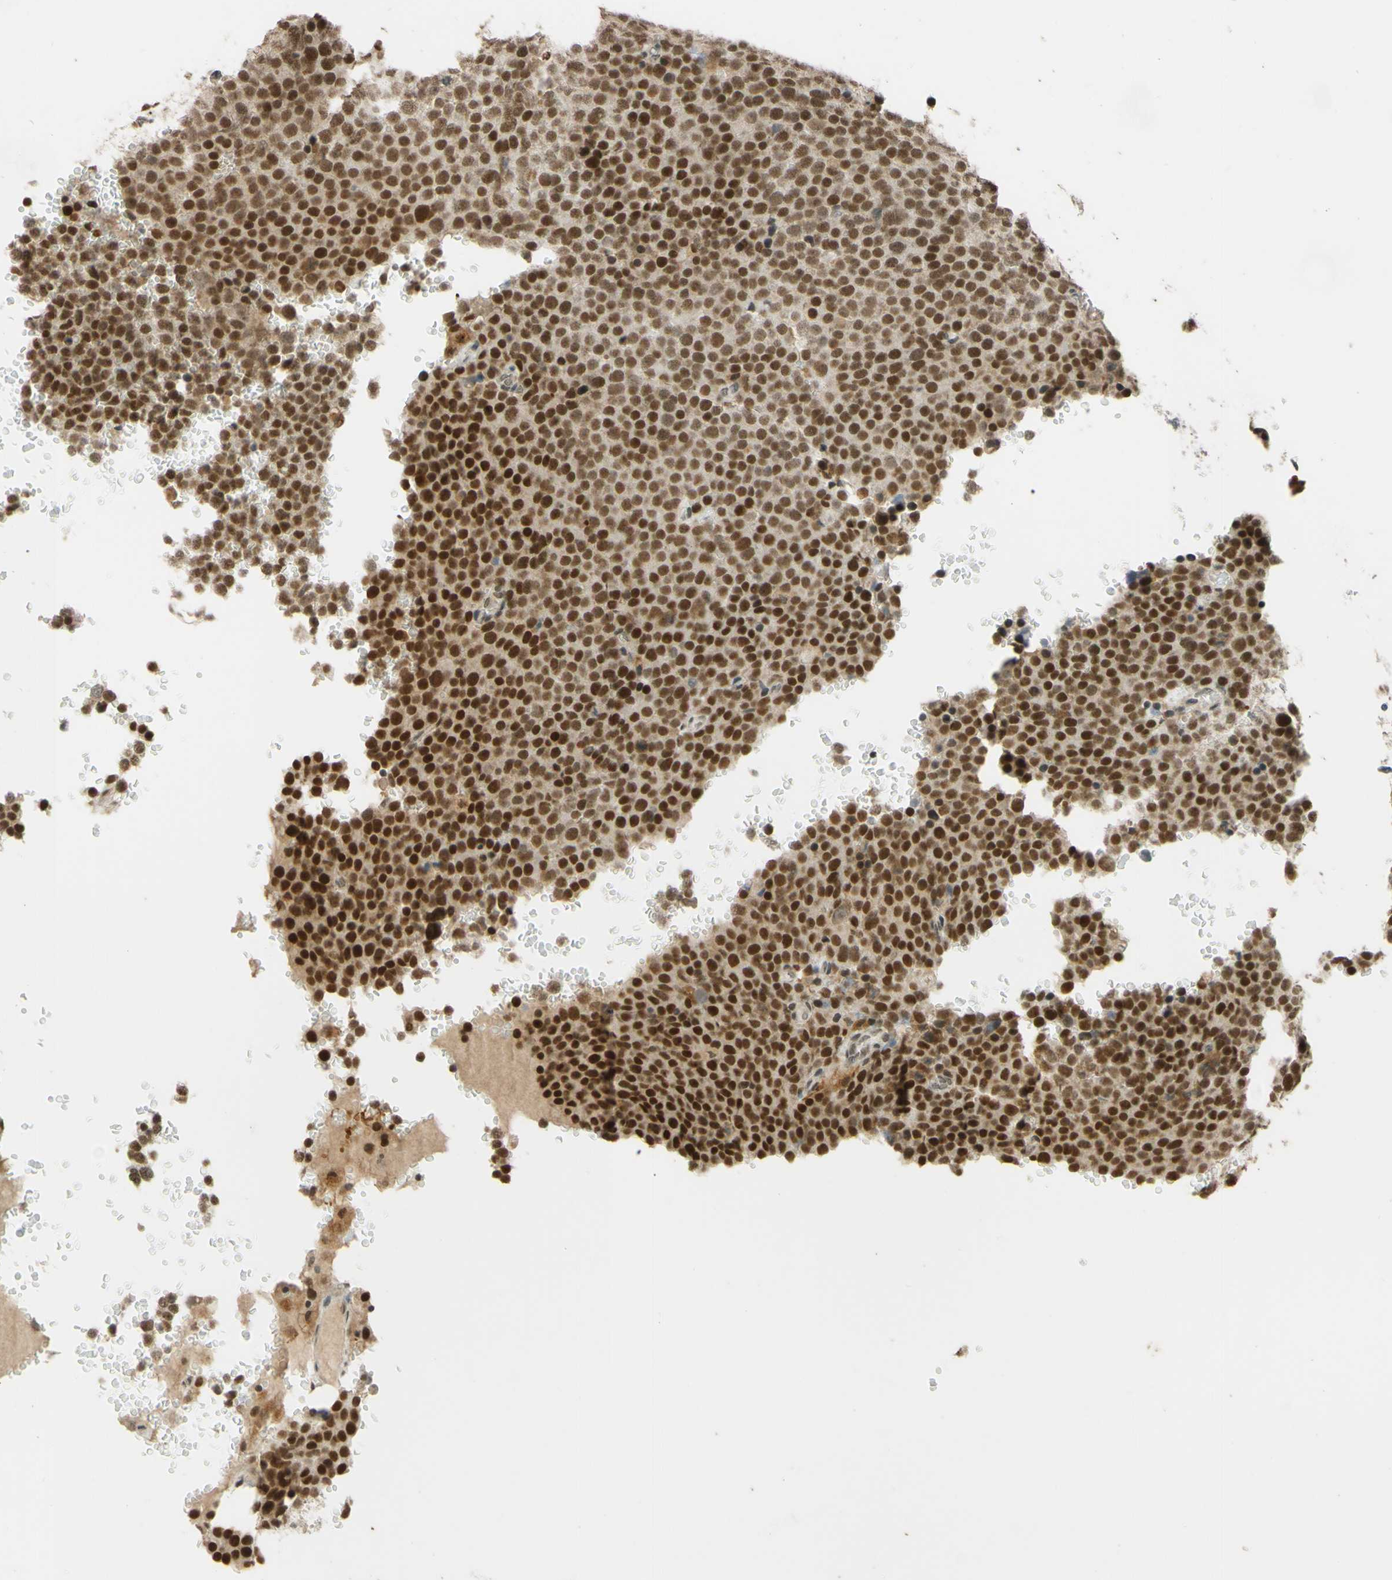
{"staining": {"intensity": "moderate", "quantity": ">75%", "location": "nuclear"}, "tissue": "testis cancer", "cell_type": "Tumor cells", "image_type": "cancer", "snomed": [{"axis": "morphology", "description": "Seminoma, NOS"}, {"axis": "topography", "description": "Testis"}], "caption": "Human testis cancer stained with a protein marker reveals moderate staining in tumor cells.", "gene": "SMARCB1", "patient": {"sex": "male", "age": 71}}